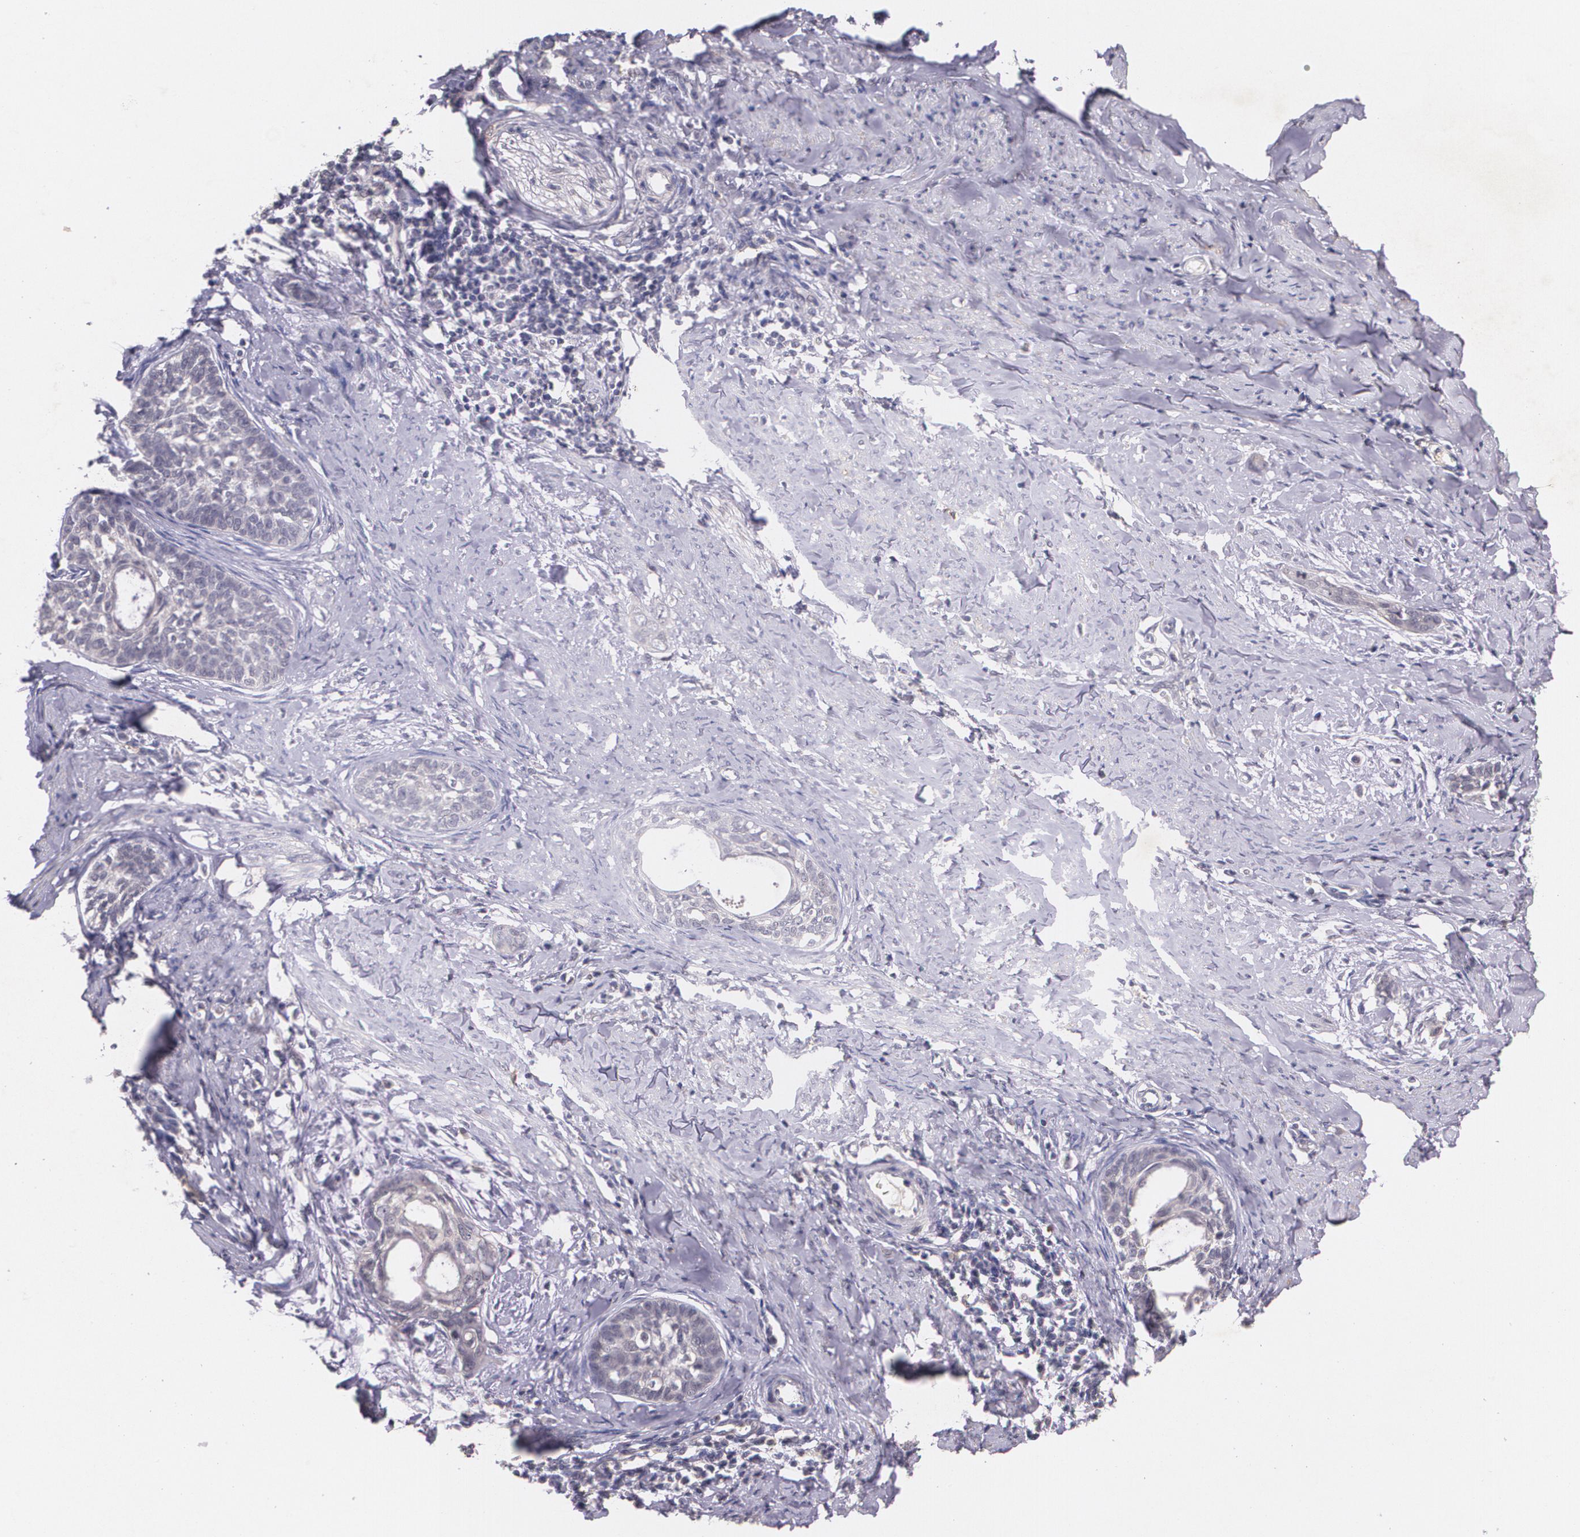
{"staining": {"intensity": "negative", "quantity": "none", "location": "none"}, "tissue": "cervical cancer", "cell_type": "Tumor cells", "image_type": "cancer", "snomed": [{"axis": "morphology", "description": "Squamous cell carcinoma, NOS"}, {"axis": "topography", "description": "Cervix"}], "caption": "A histopathology image of human squamous cell carcinoma (cervical) is negative for staining in tumor cells. The staining is performed using DAB brown chromogen with nuclei counter-stained in using hematoxylin.", "gene": "TM4SF1", "patient": {"sex": "female", "age": 33}}